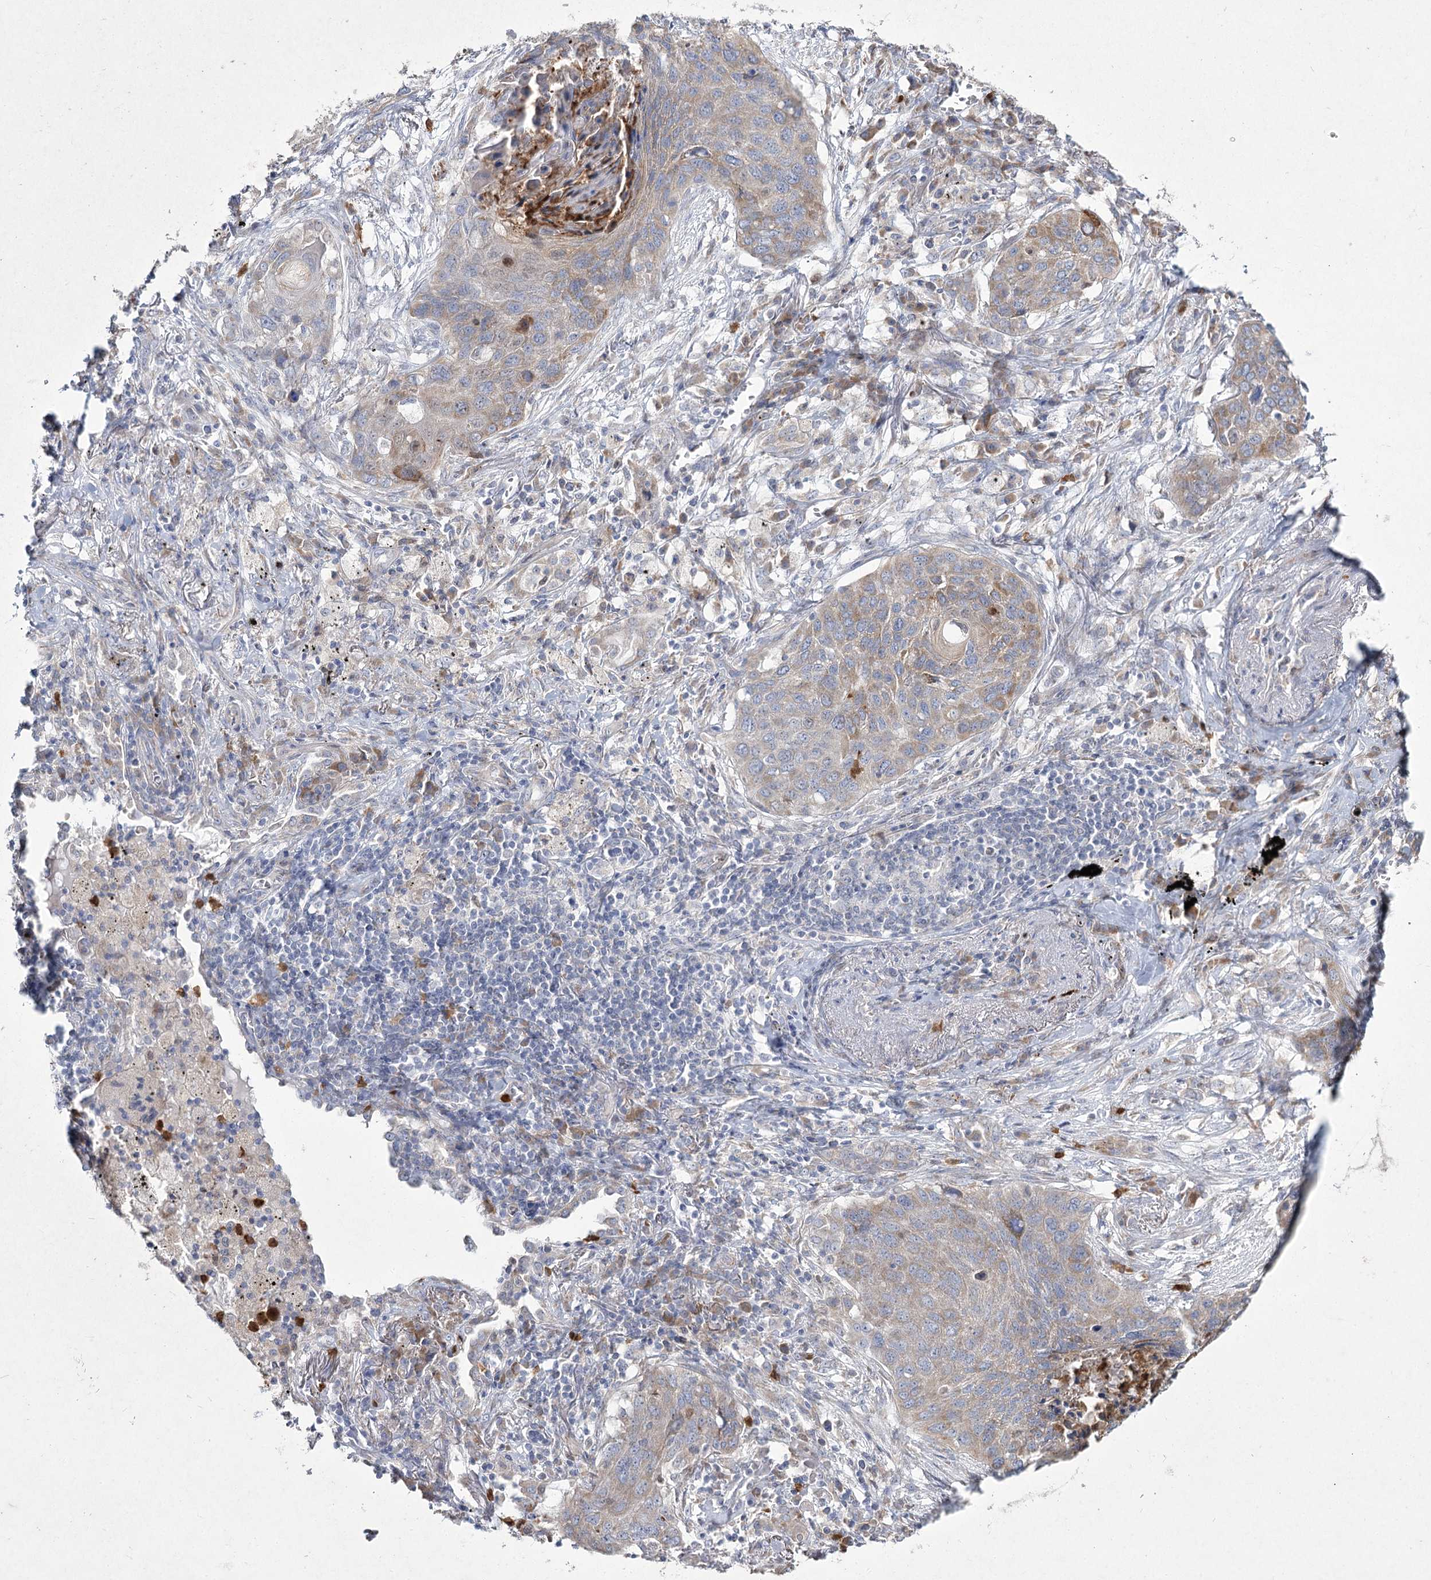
{"staining": {"intensity": "negative", "quantity": "none", "location": "none"}, "tissue": "lung cancer", "cell_type": "Tumor cells", "image_type": "cancer", "snomed": [{"axis": "morphology", "description": "Squamous cell carcinoma, NOS"}, {"axis": "topography", "description": "Lung"}], "caption": "This is an immunohistochemistry histopathology image of human lung cancer (squamous cell carcinoma). There is no staining in tumor cells.", "gene": "NIPAL4", "patient": {"sex": "female", "age": 63}}